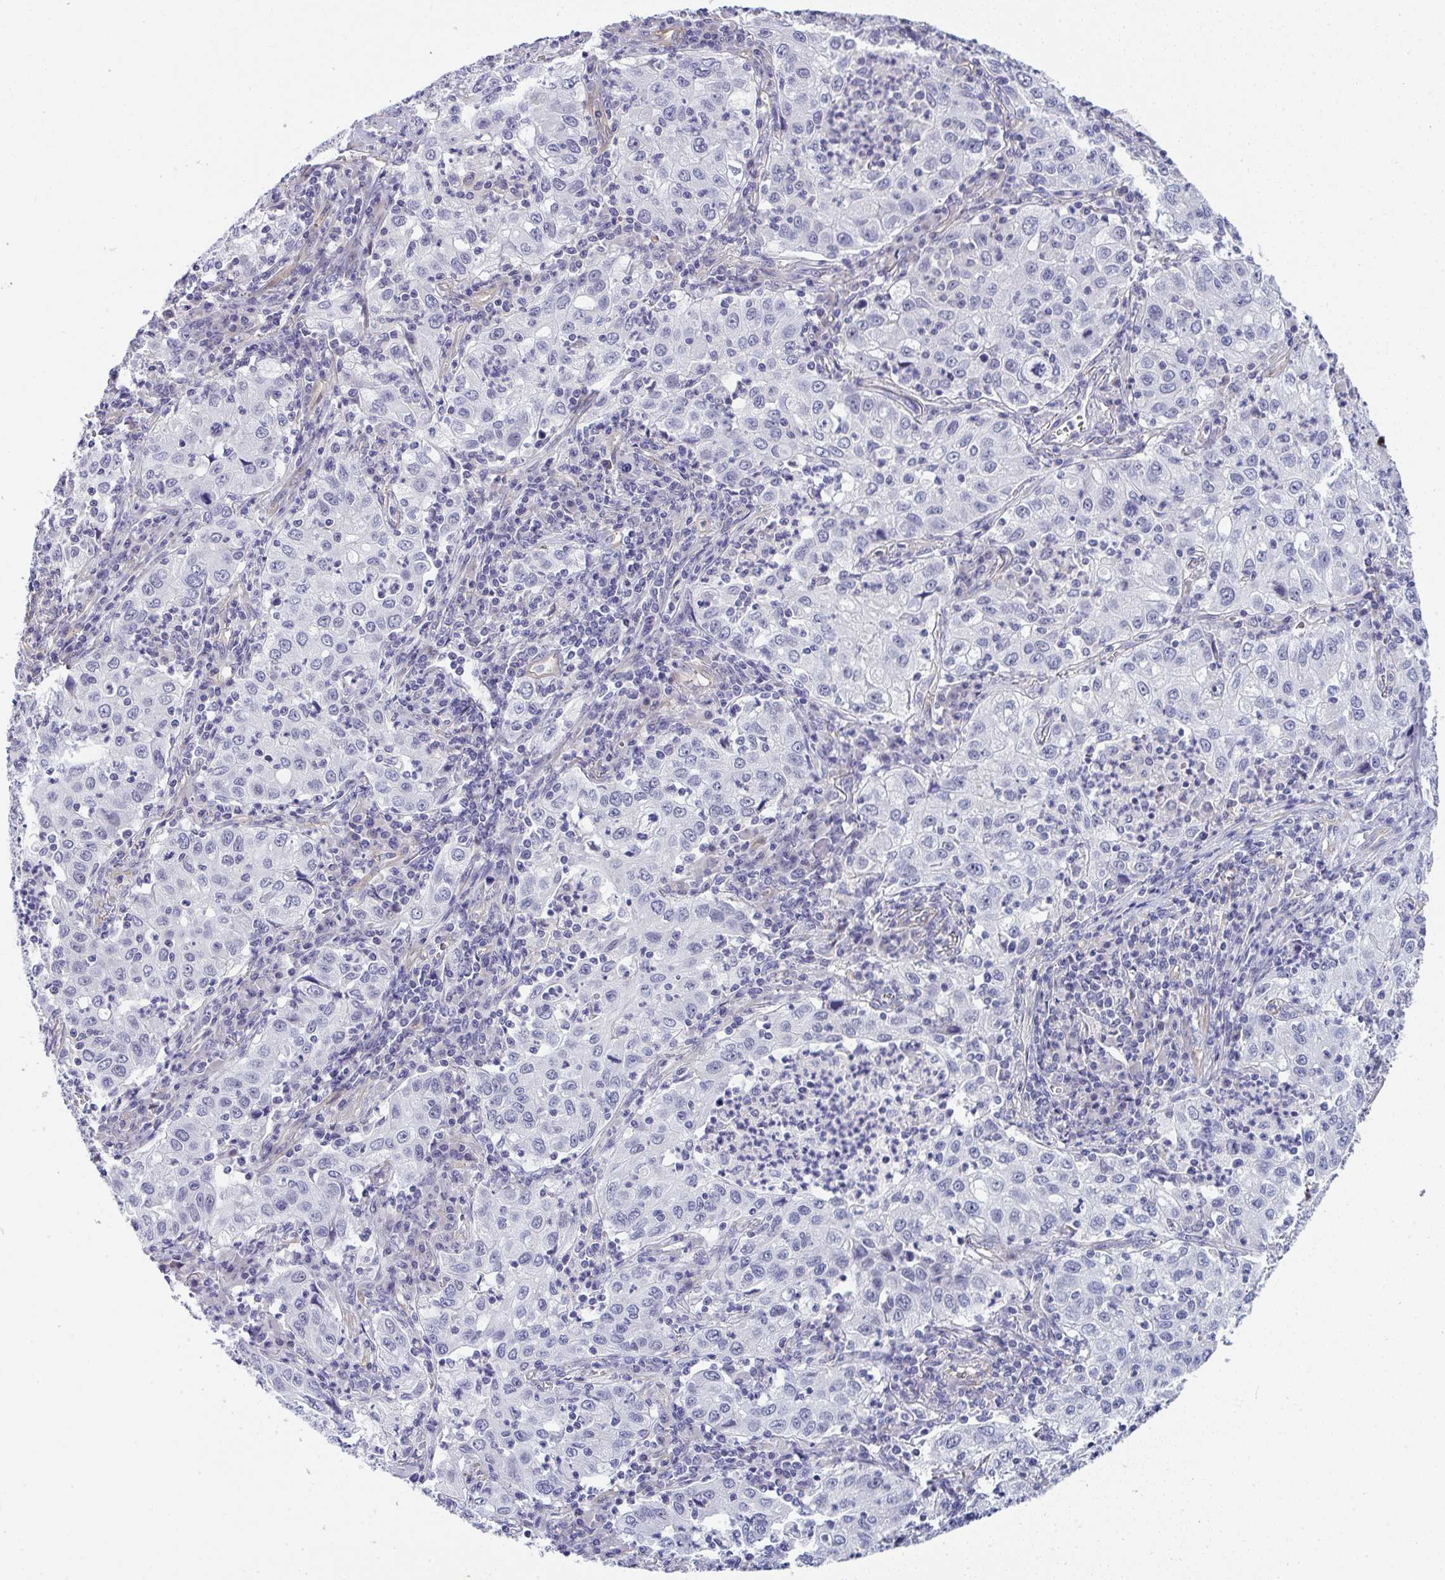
{"staining": {"intensity": "negative", "quantity": "none", "location": "none"}, "tissue": "lung cancer", "cell_type": "Tumor cells", "image_type": "cancer", "snomed": [{"axis": "morphology", "description": "Squamous cell carcinoma, NOS"}, {"axis": "topography", "description": "Lung"}], "caption": "The immunohistochemistry (IHC) micrograph has no significant expression in tumor cells of lung squamous cell carcinoma tissue.", "gene": "MYL12A", "patient": {"sex": "male", "age": 71}}